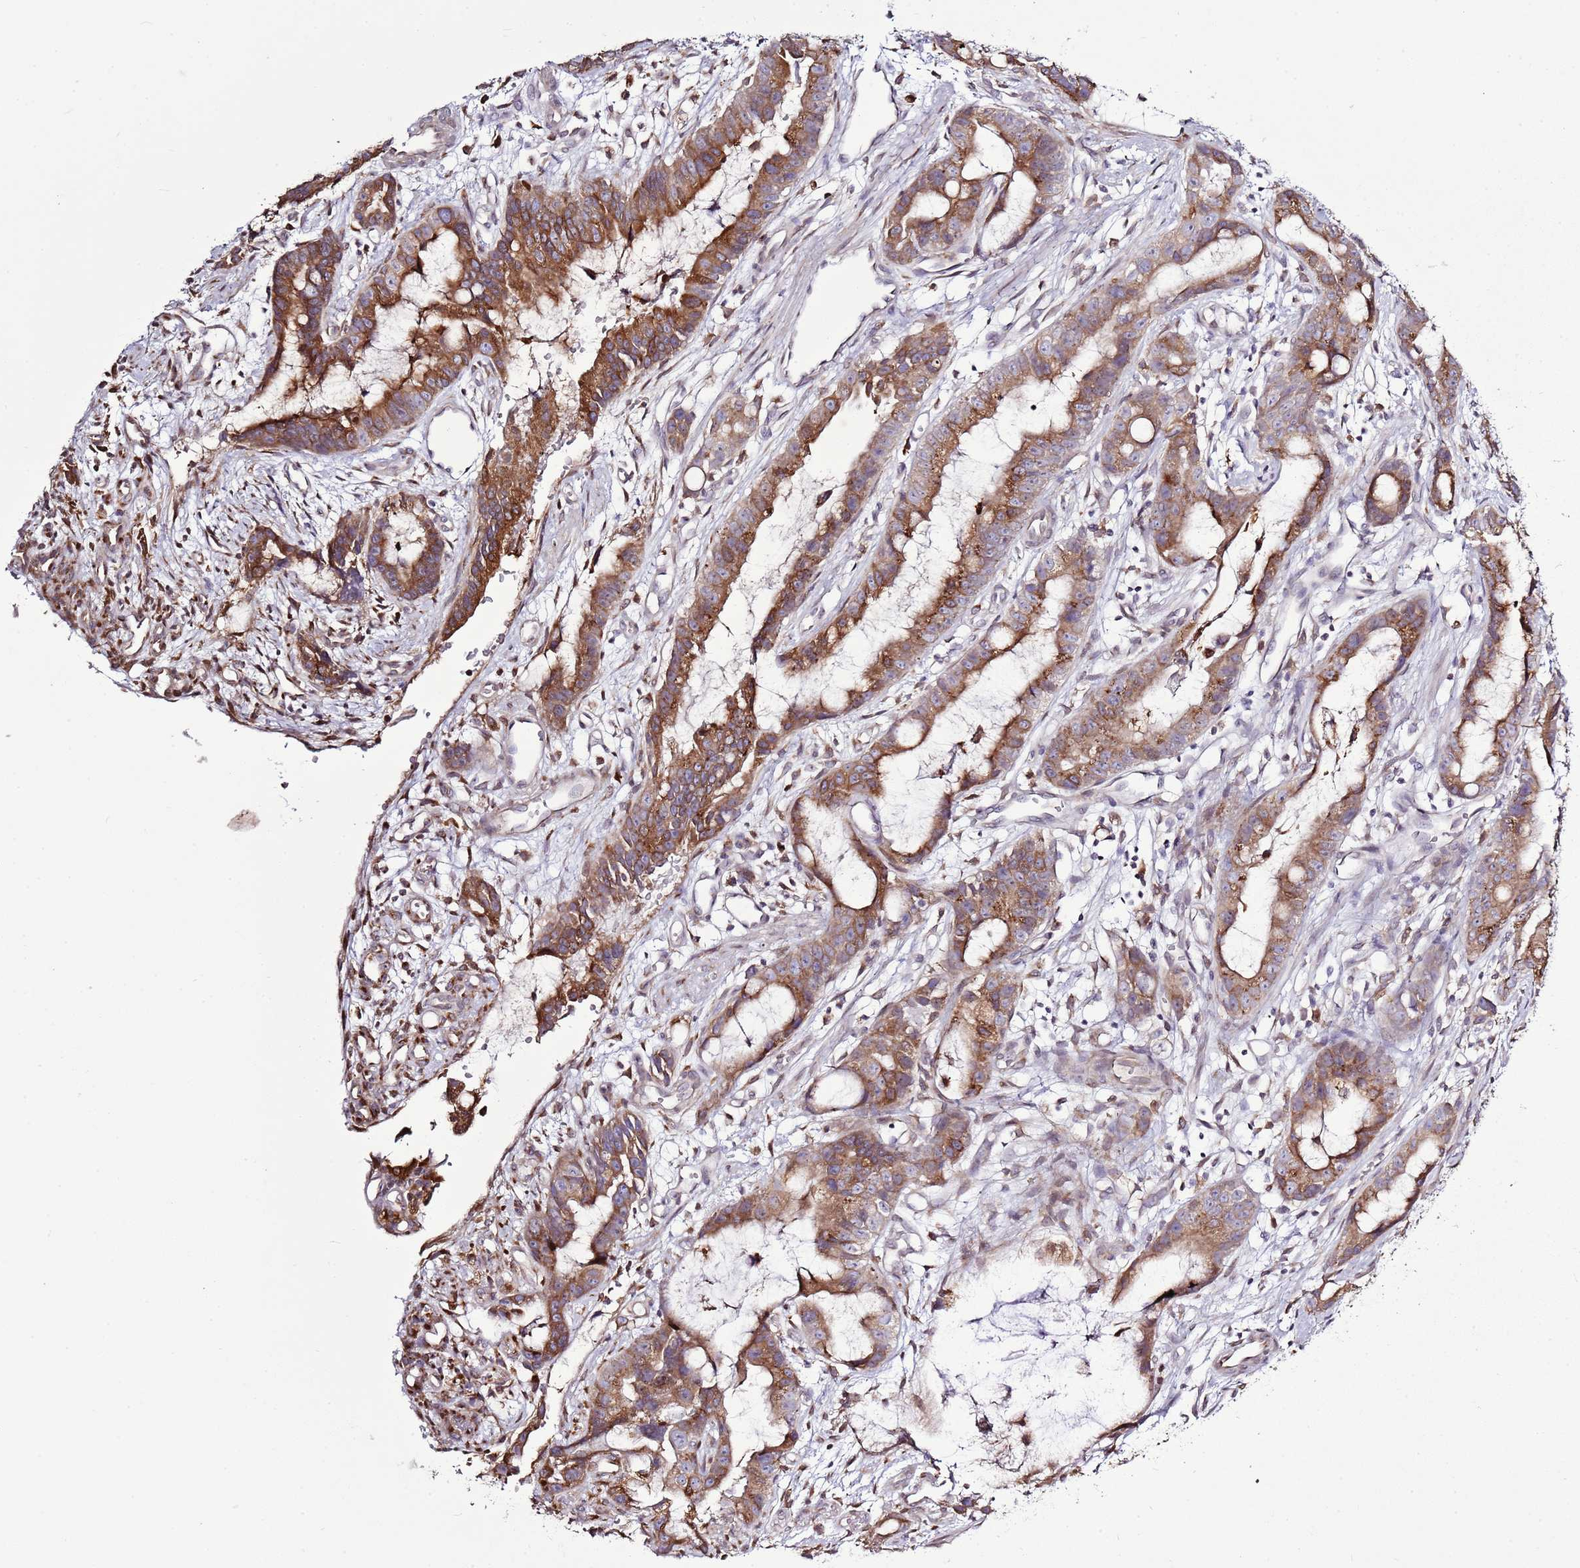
{"staining": {"intensity": "moderate", "quantity": ">75%", "location": "cytoplasmic/membranous"}, "tissue": "stomach cancer", "cell_type": "Tumor cells", "image_type": "cancer", "snomed": [{"axis": "morphology", "description": "Adenocarcinoma, NOS"}, {"axis": "topography", "description": "Stomach"}], "caption": "IHC of human stomach adenocarcinoma shows medium levels of moderate cytoplasmic/membranous expression in about >75% of tumor cells.", "gene": "TMED10", "patient": {"sex": "male", "age": 55}}